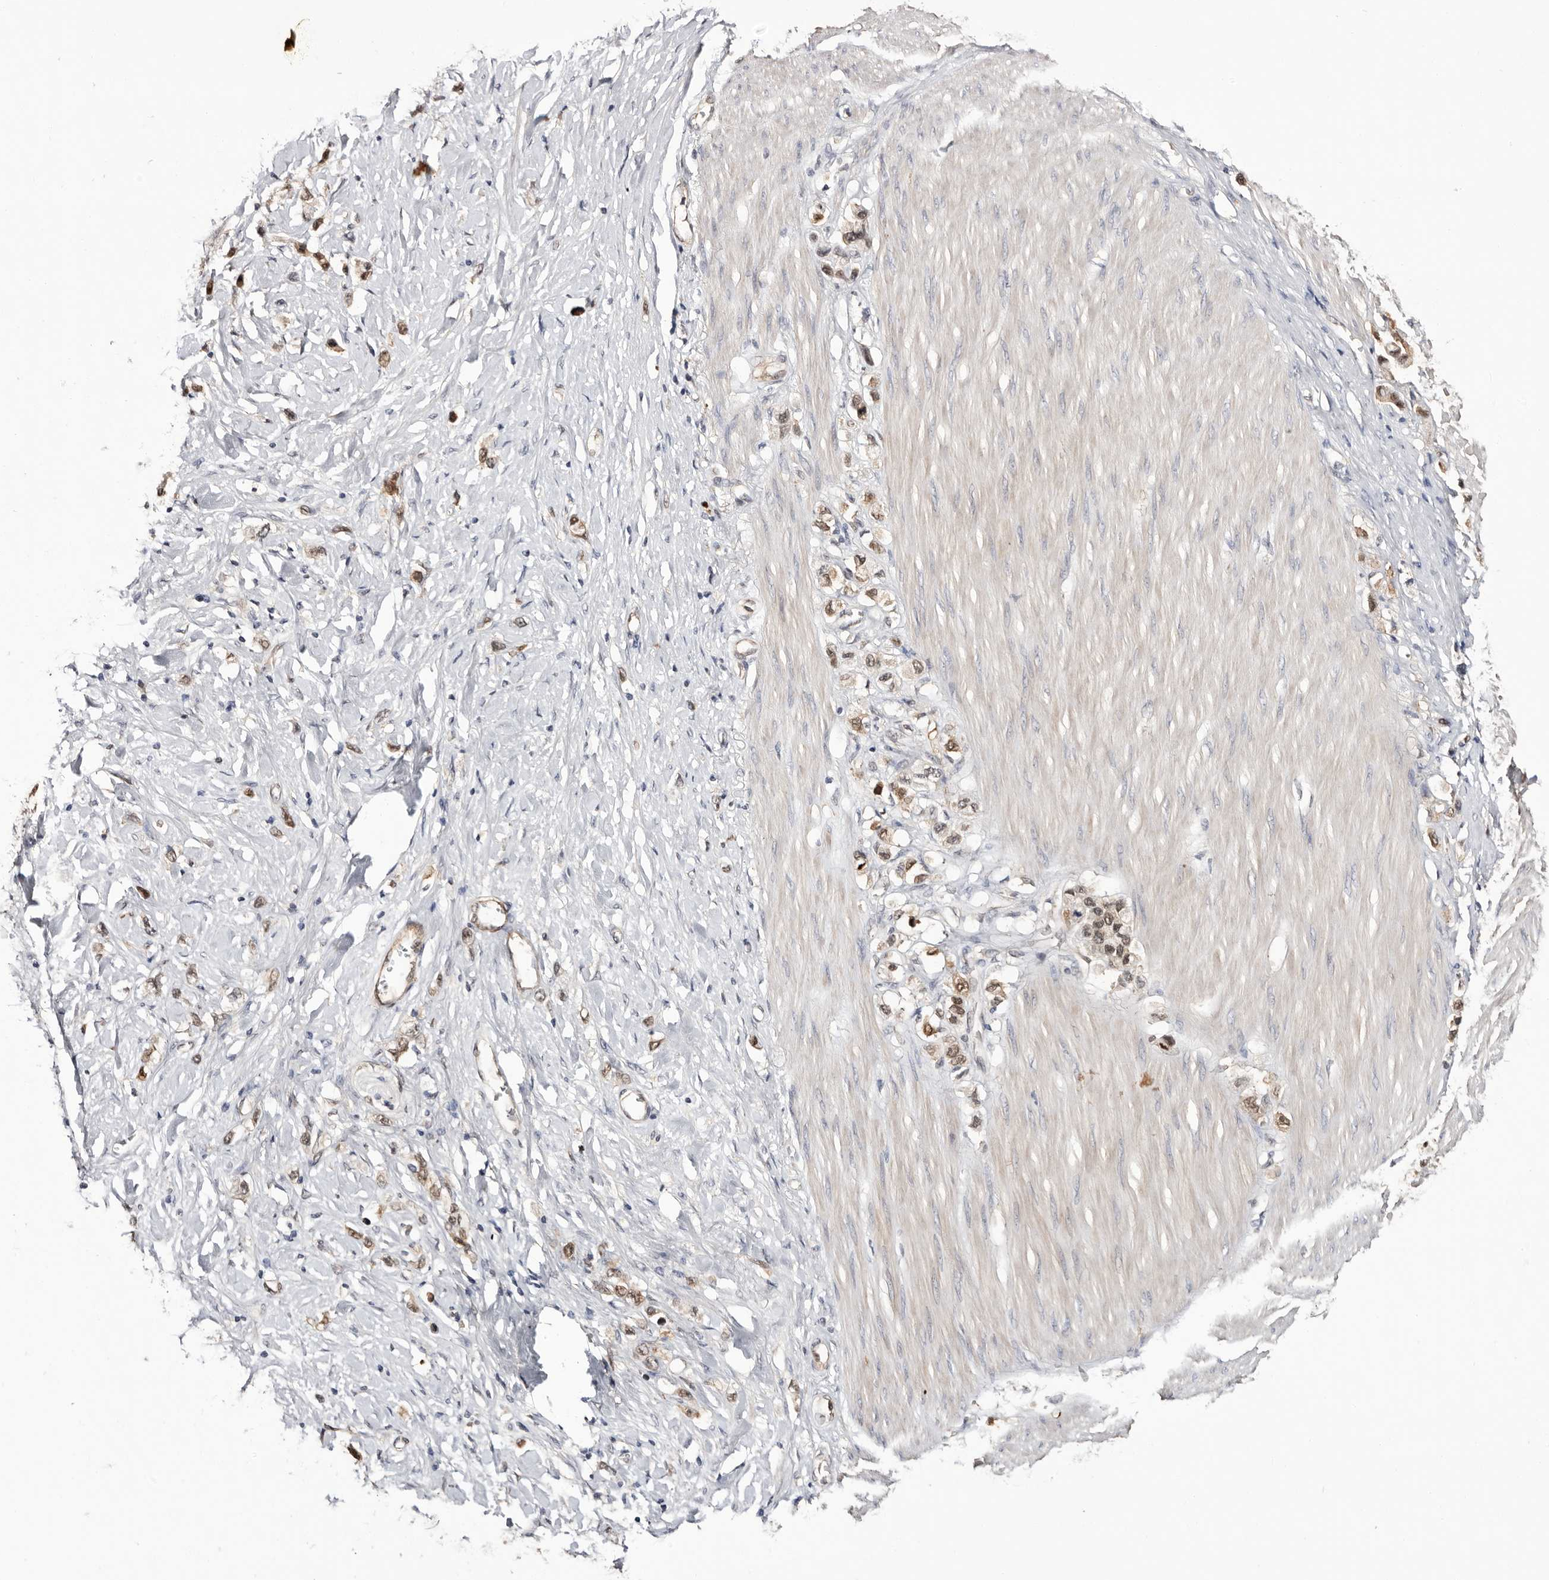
{"staining": {"intensity": "moderate", "quantity": ">75%", "location": "cytoplasmic/membranous,nuclear"}, "tissue": "stomach cancer", "cell_type": "Tumor cells", "image_type": "cancer", "snomed": [{"axis": "morphology", "description": "Adenocarcinoma, NOS"}, {"axis": "topography", "description": "Stomach"}], "caption": "A micrograph of stomach cancer stained for a protein exhibits moderate cytoplasmic/membranous and nuclear brown staining in tumor cells. (DAB IHC, brown staining for protein, blue staining for nuclei).", "gene": "TP53I3", "patient": {"sex": "female", "age": 65}}